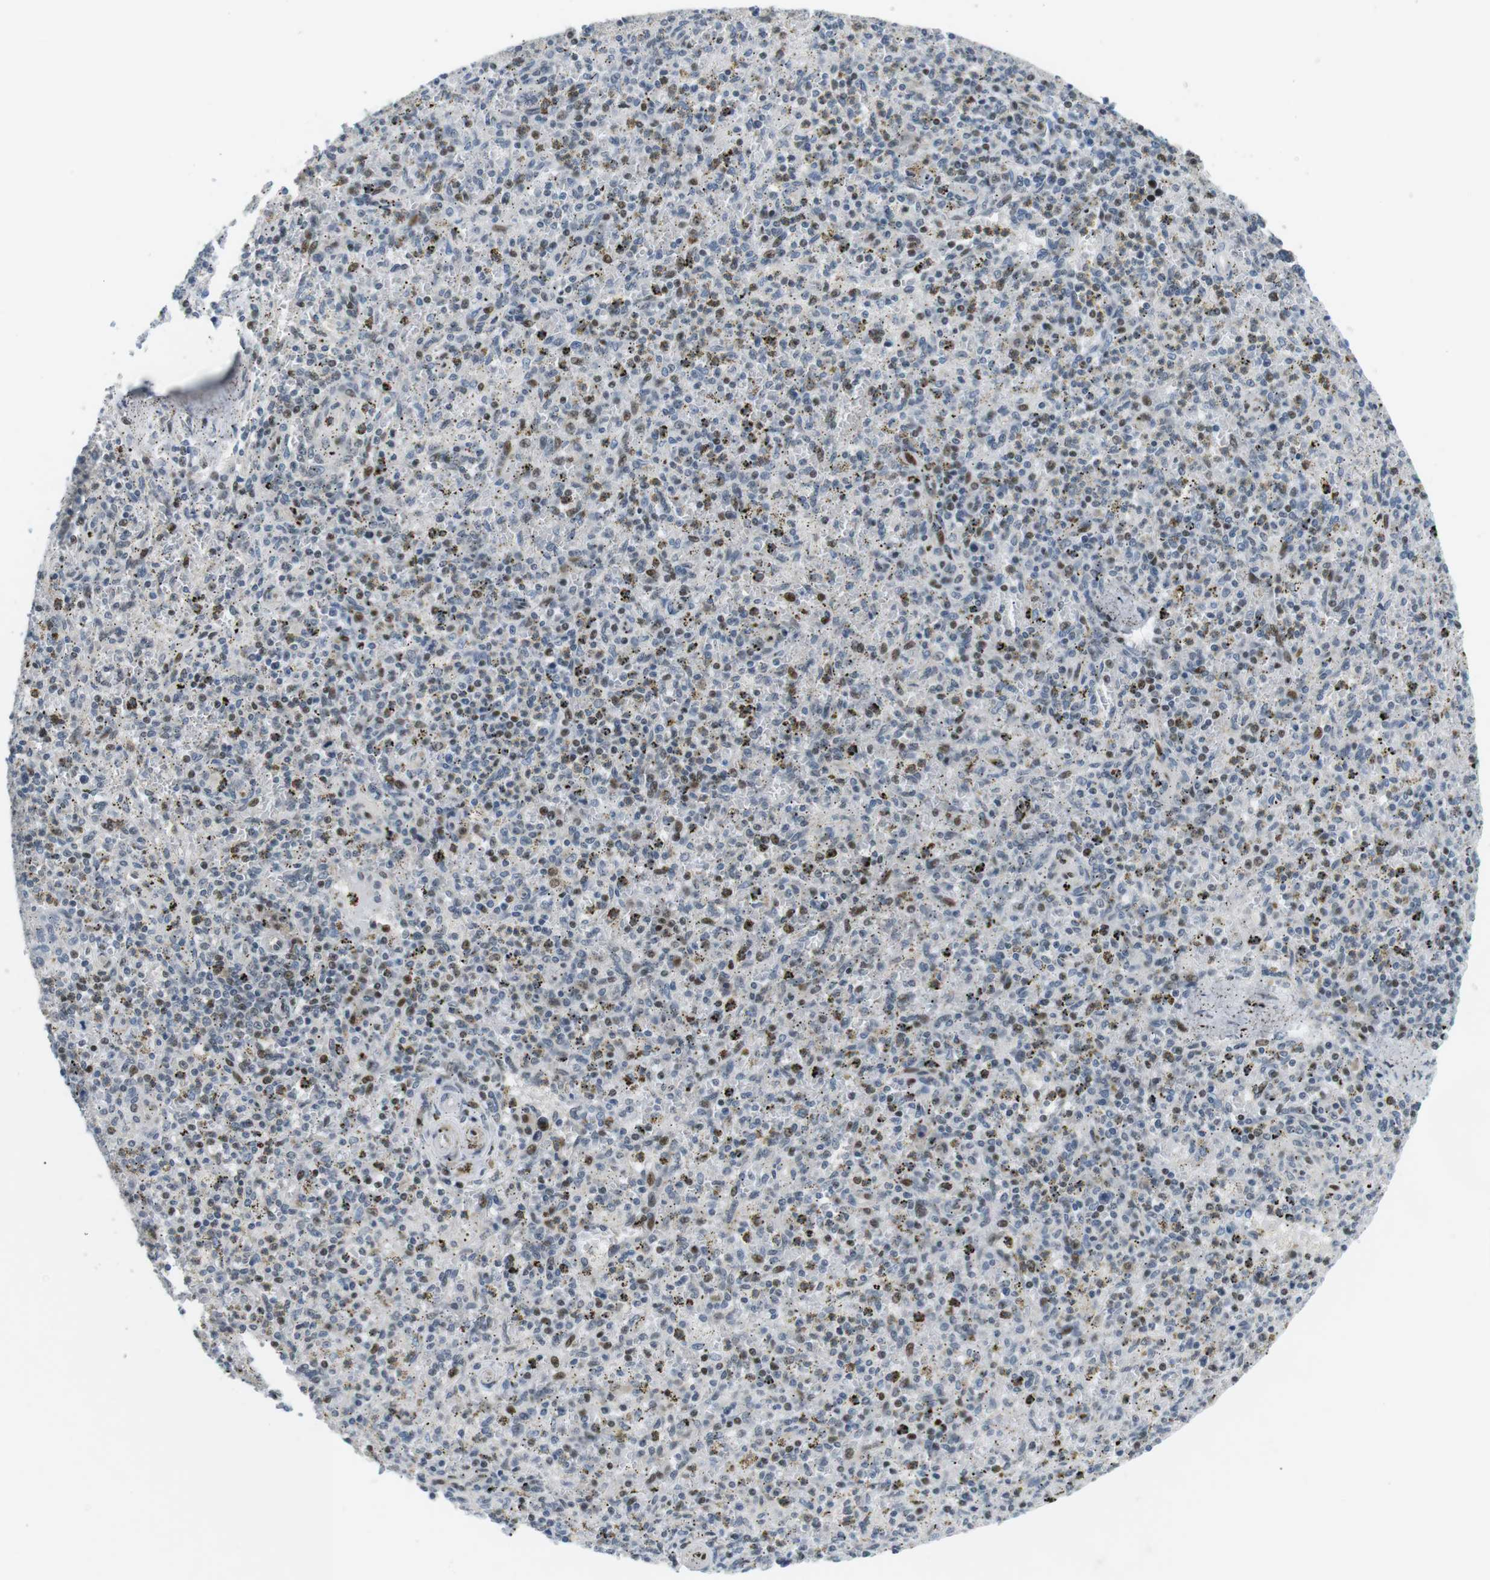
{"staining": {"intensity": "strong", "quantity": "25%-75%", "location": "nuclear"}, "tissue": "spleen", "cell_type": "Cells in red pulp", "image_type": "normal", "snomed": [{"axis": "morphology", "description": "Normal tissue, NOS"}, {"axis": "topography", "description": "Spleen"}], "caption": "Immunohistochemical staining of unremarkable human spleen demonstrates high levels of strong nuclear expression in approximately 25%-75% of cells in red pulp. Immunohistochemistry (ihc) stains the protein of interest in brown and the nuclei are stained blue.", "gene": "CDC27", "patient": {"sex": "male", "age": 72}}